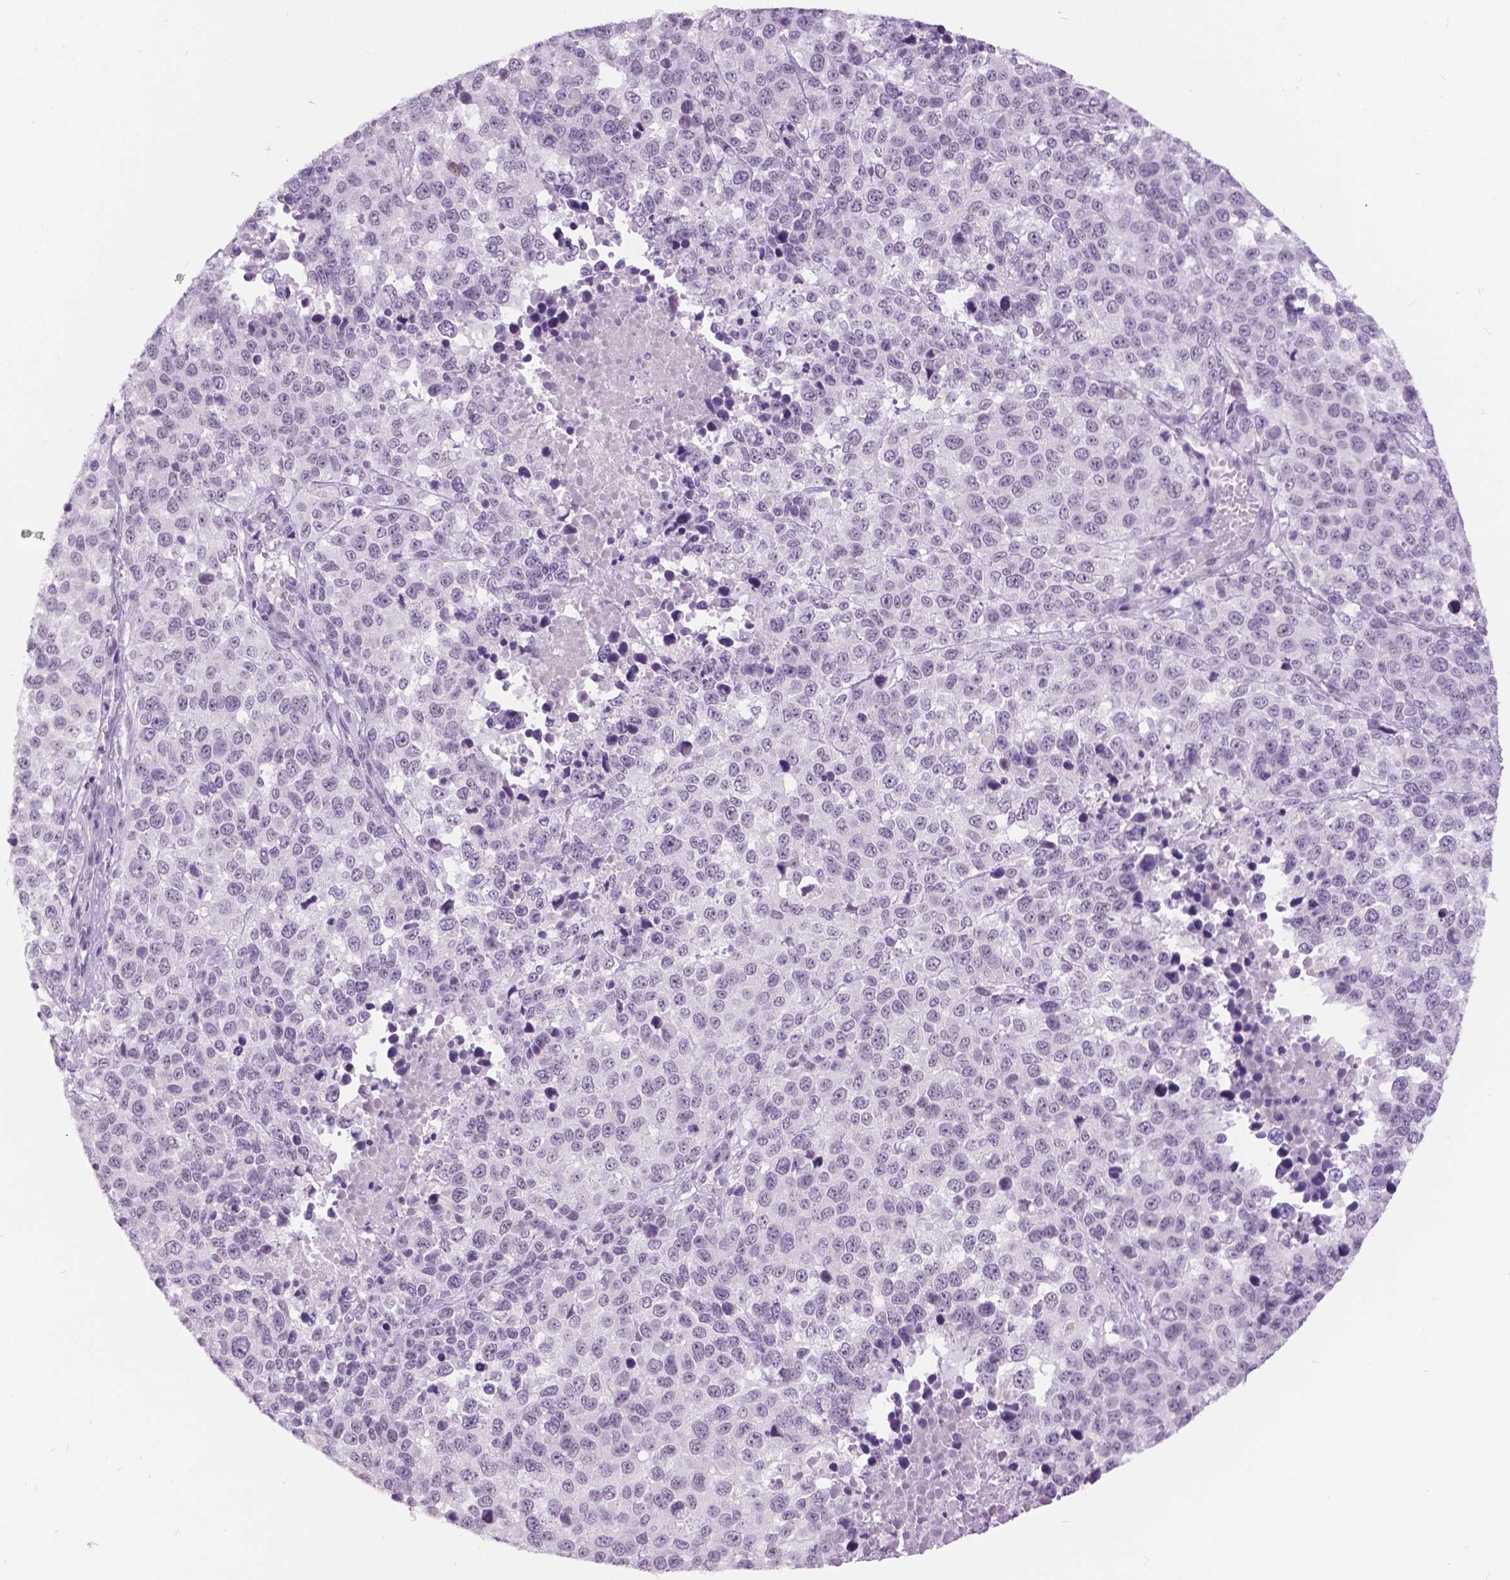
{"staining": {"intensity": "negative", "quantity": "none", "location": "none"}, "tissue": "melanoma", "cell_type": "Tumor cells", "image_type": "cancer", "snomed": [{"axis": "morphology", "description": "Malignant melanoma, Metastatic site"}, {"axis": "topography", "description": "Skin"}], "caption": "The immunohistochemistry photomicrograph has no significant expression in tumor cells of malignant melanoma (metastatic site) tissue.", "gene": "MYOM1", "patient": {"sex": "male", "age": 84}}